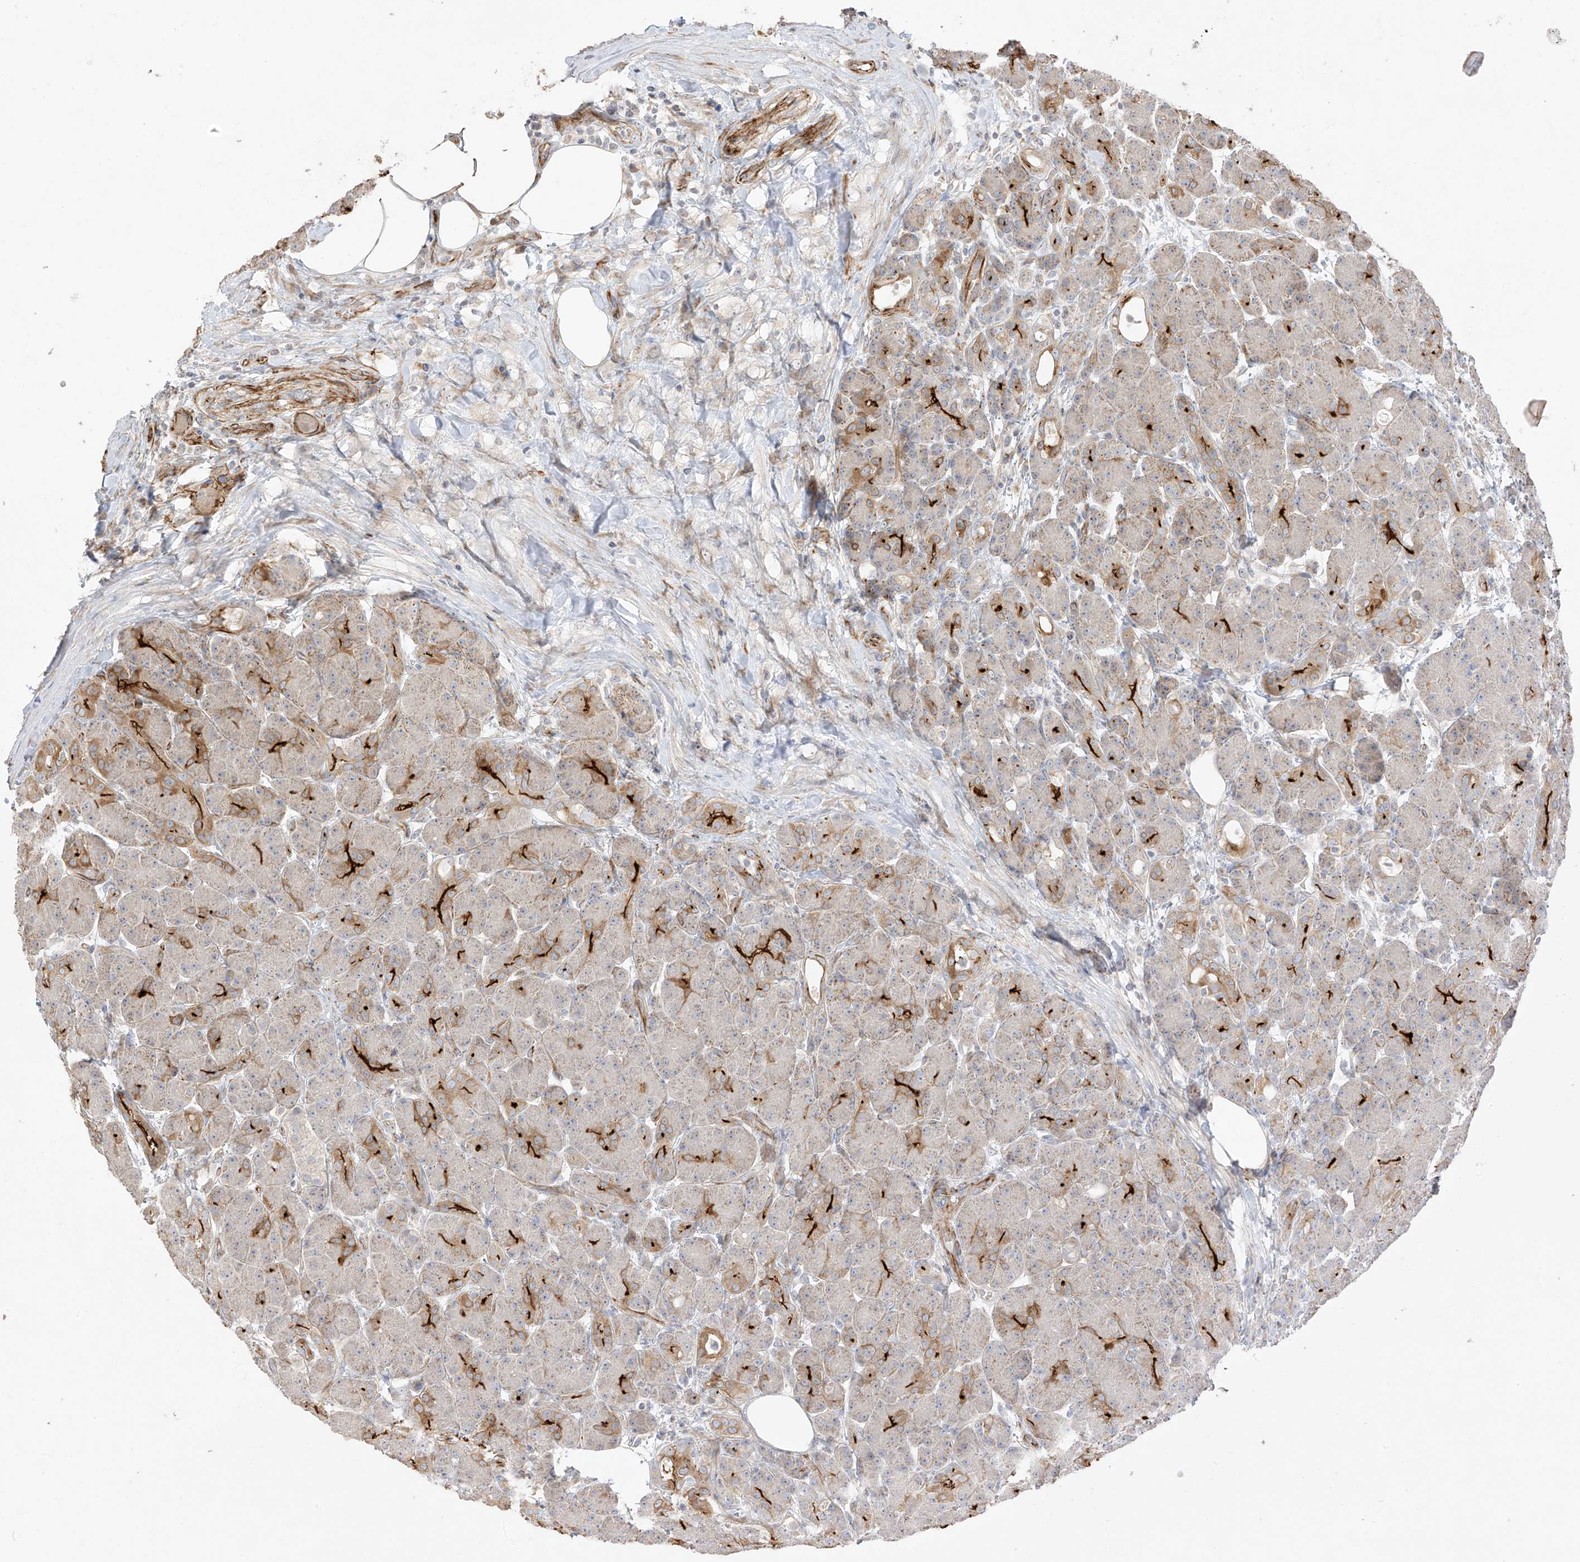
{"staining": {"intensity": "strong", "quantity": "<25%", "location": "cytoplasmic/membranous"}, "tissue": "pancreas", "cell_type": "Exocrine glandular cells", "image_type": "normal", "snomed": [{"axis": "morphology", "description": "Normal tissue, NOS"}, {"axis": "topography", "description": "Pancreas"}], "caption": "Protein positivity by IHC reveals strong cytoplasmic/membranous expression in about <25% of exocrine glandular cells in benign pancreas. (Brightfield microscopy of DAB IHC at high magnification).", "gene": "DCDC2", "patient": {"sex": "male", "age": 63}}